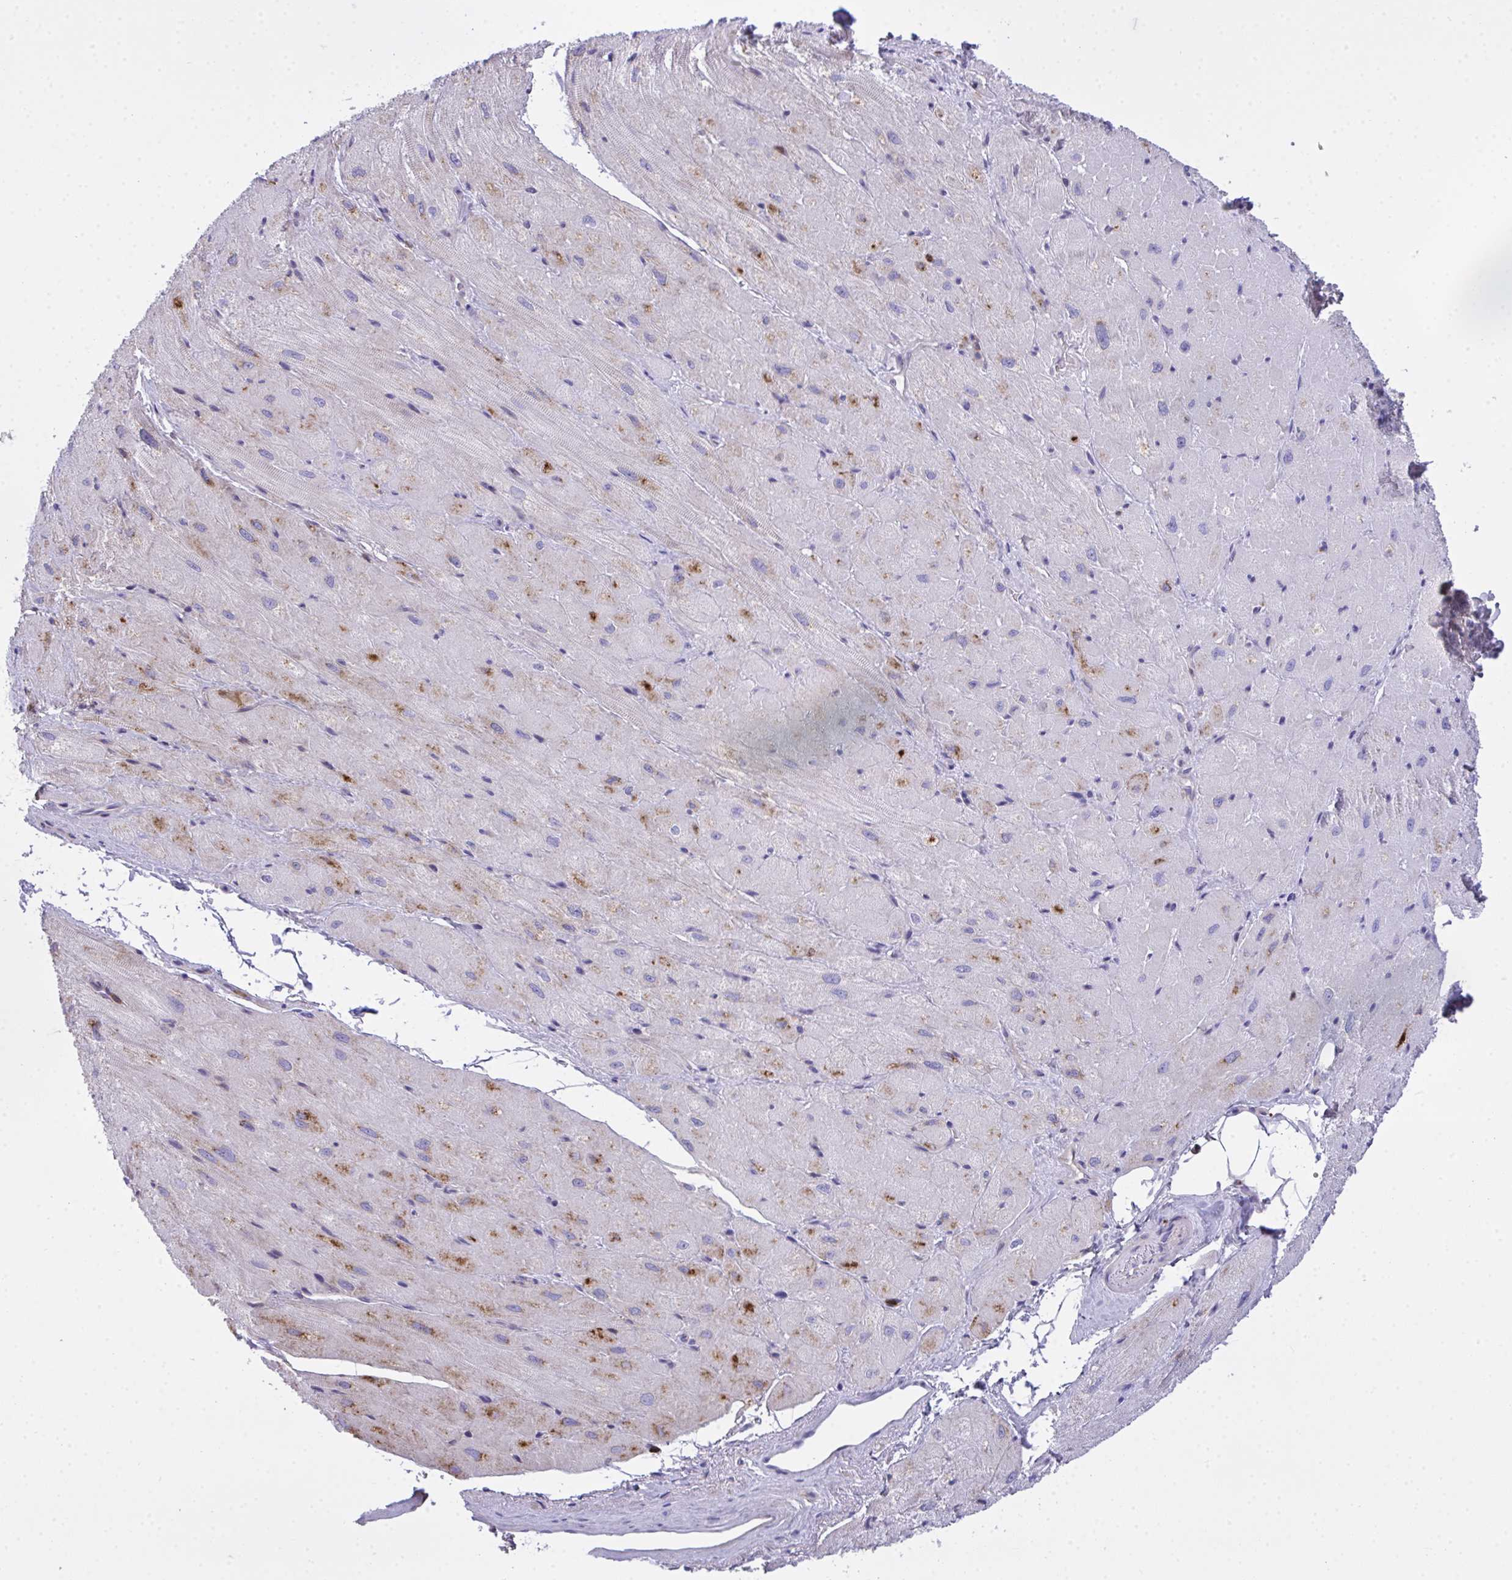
{"staining": {"intensity": "moderate", "quantity": "<25%", "location": "cytoplasmic/membranous"}, "tissue": "heart muscle", "cell_type": "Cardiomyocytes", "image_type": "normal", "snomed": [{"axis": "morphology", "description": "Normal tissue, NOS"}, {"axis": "topography", "description": "Heart"}], "caption": "Heart muscle stained for a protein (brown) demonstrates moderate cytoplasmic/membranous positive positivity in approximately <25% of cardiomyocytes.", "gene": "AP5M1", "patient": {"sex": "male", "age": 62}}